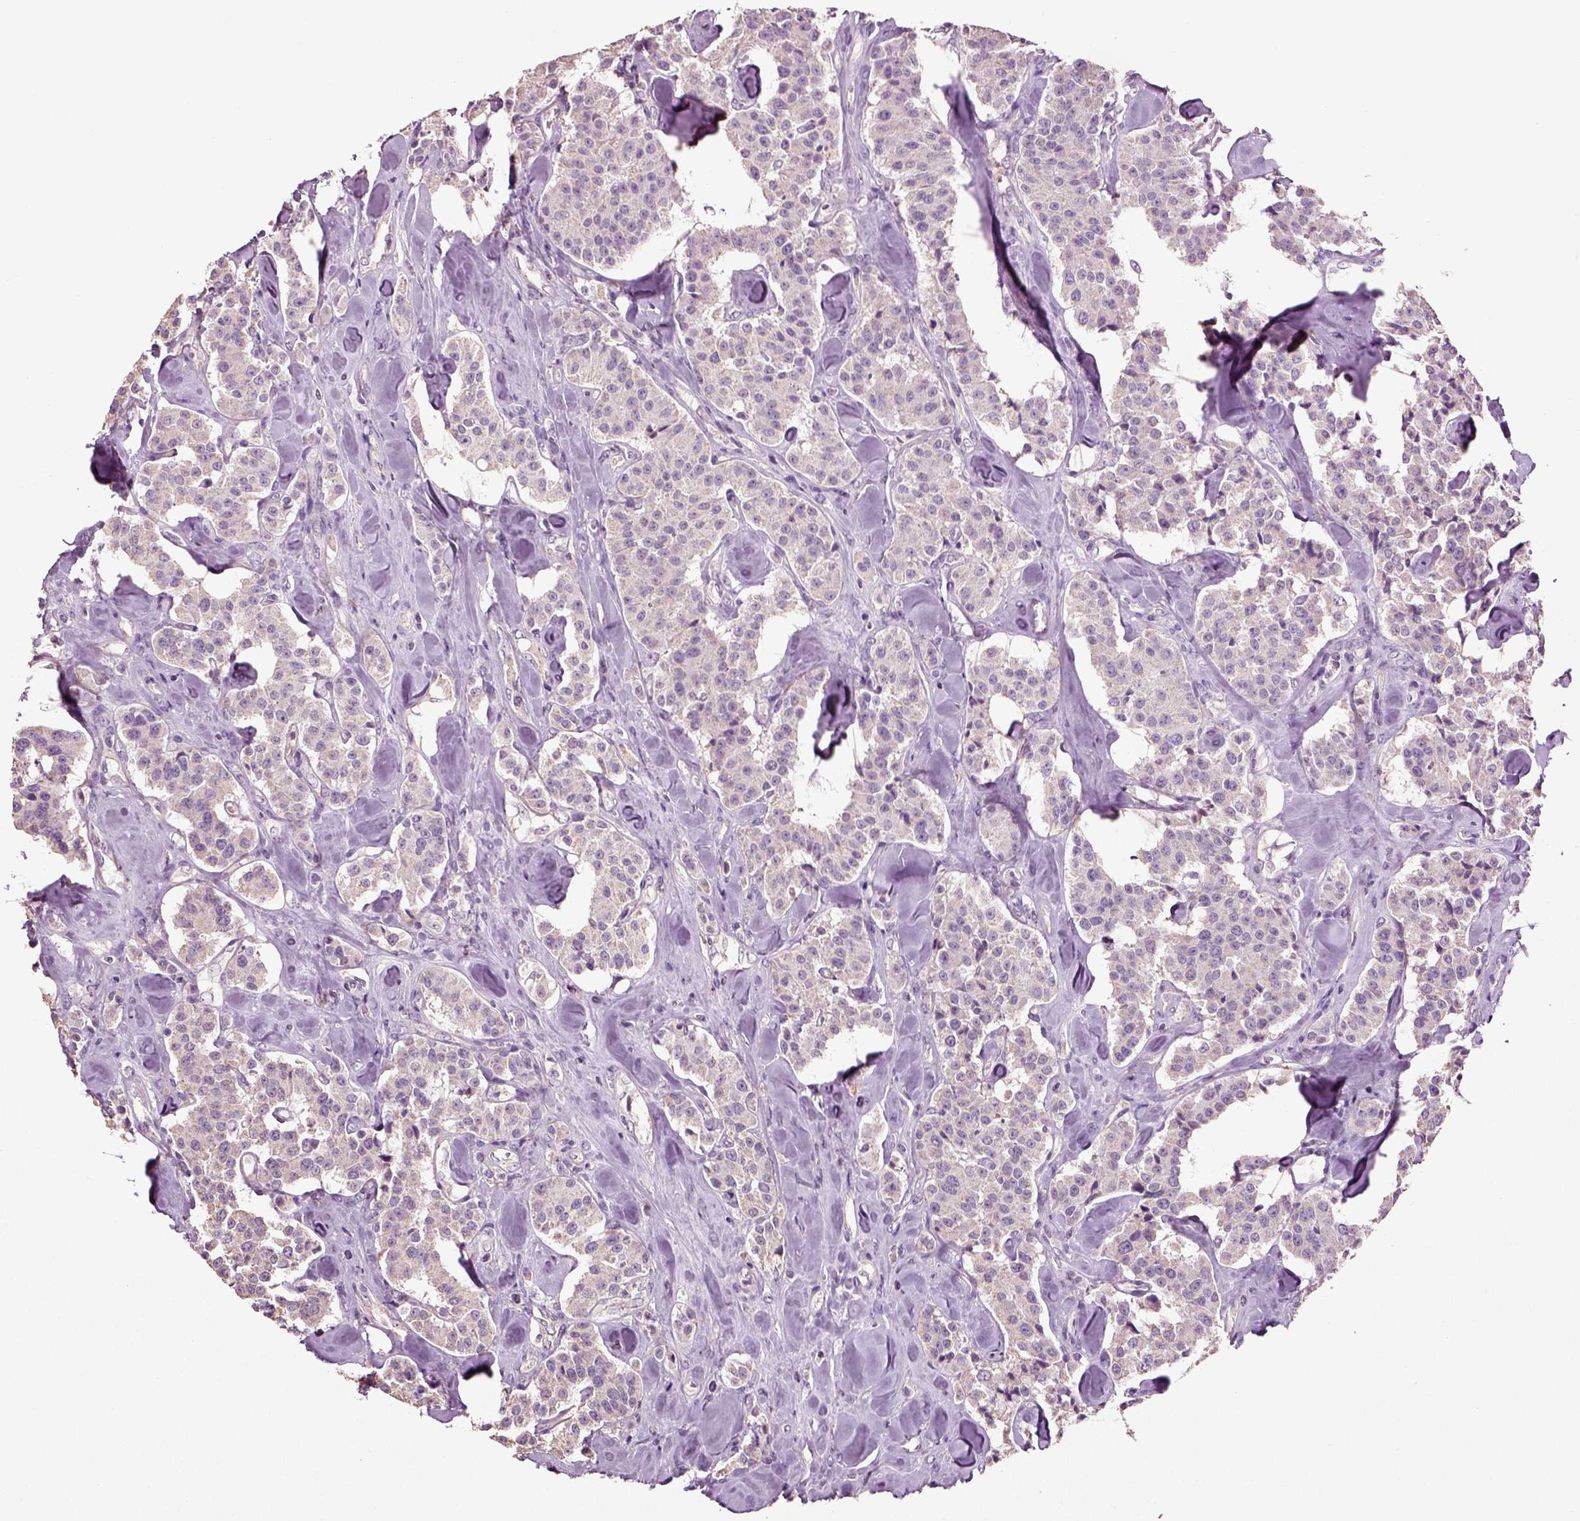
{"staining": {"intensity": "negative", "quantity": "none", "location": "none"}, "tissue": "carcinoid", "cell_type": "Tumor cells", "image_type": "cancer", "snomed": [{"axis": "morphology", "description": "Carcinoid, malignant, NOS"}, {"axis": "topography", "description": "Pancreas"}], "caption": "Immunohistochemistry of carcinoid displays no expression in tumor cells.", "gene": "DEFB118", "patient": {"sex": "male", "age": 41}}